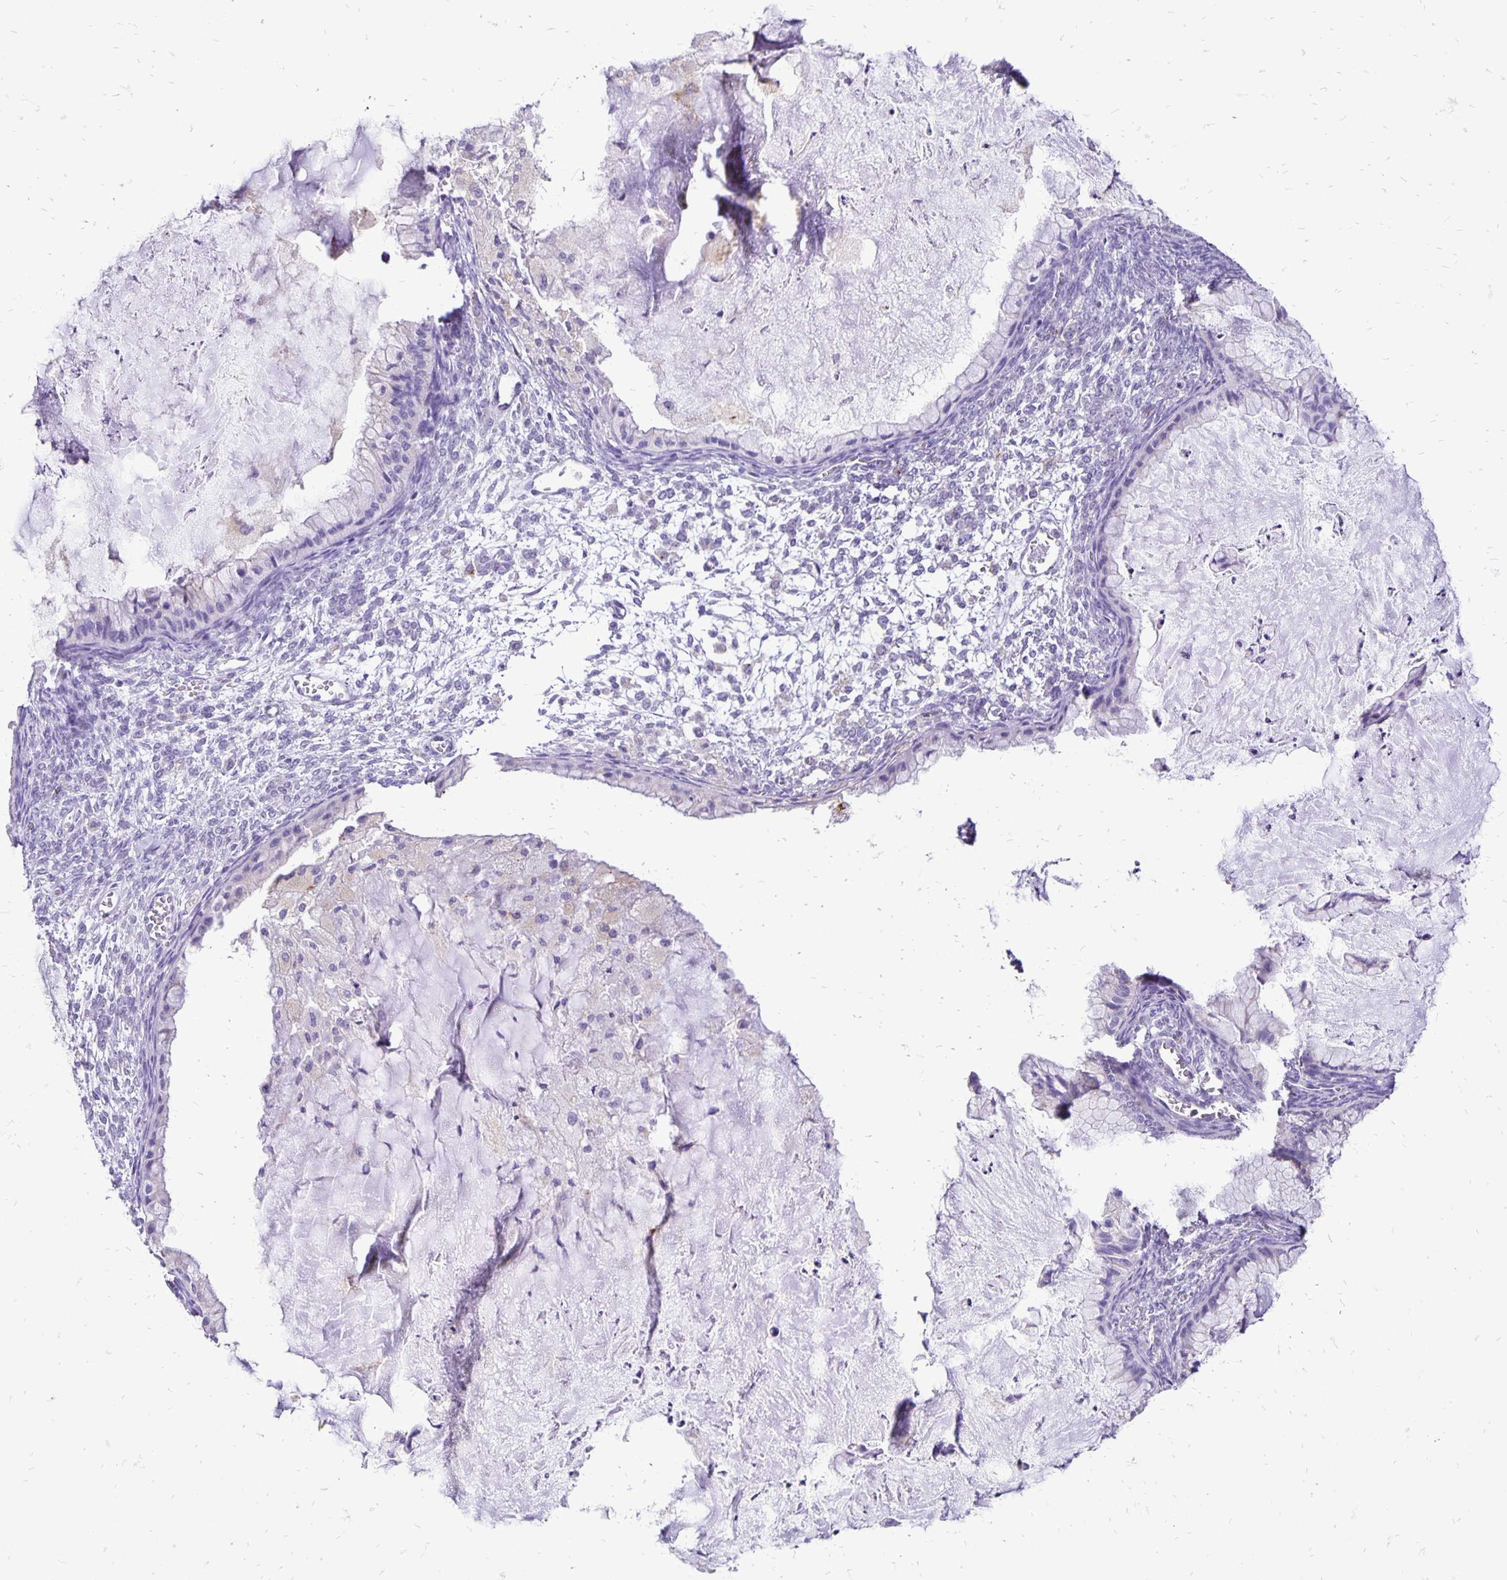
{"staining": {"intensity": "negative", "quantity": "none", "location": "none"}, "tissue": "ovarian cancer", "cell_type": "Tumor cells", "image_type": "cancer", "snomed": [{"axis": "morphology", "description": "Cystadenocarcinoma, mucinous, NOS"}, {"axis": "topography", "description": "Ovary"}], "caption": "Human ovarian cancer stained for a protein using immunohistochemistry shows no positivity in tumor cells.", "gene": "EIF5A", "patient": {"sex": "female", "age": 72}}